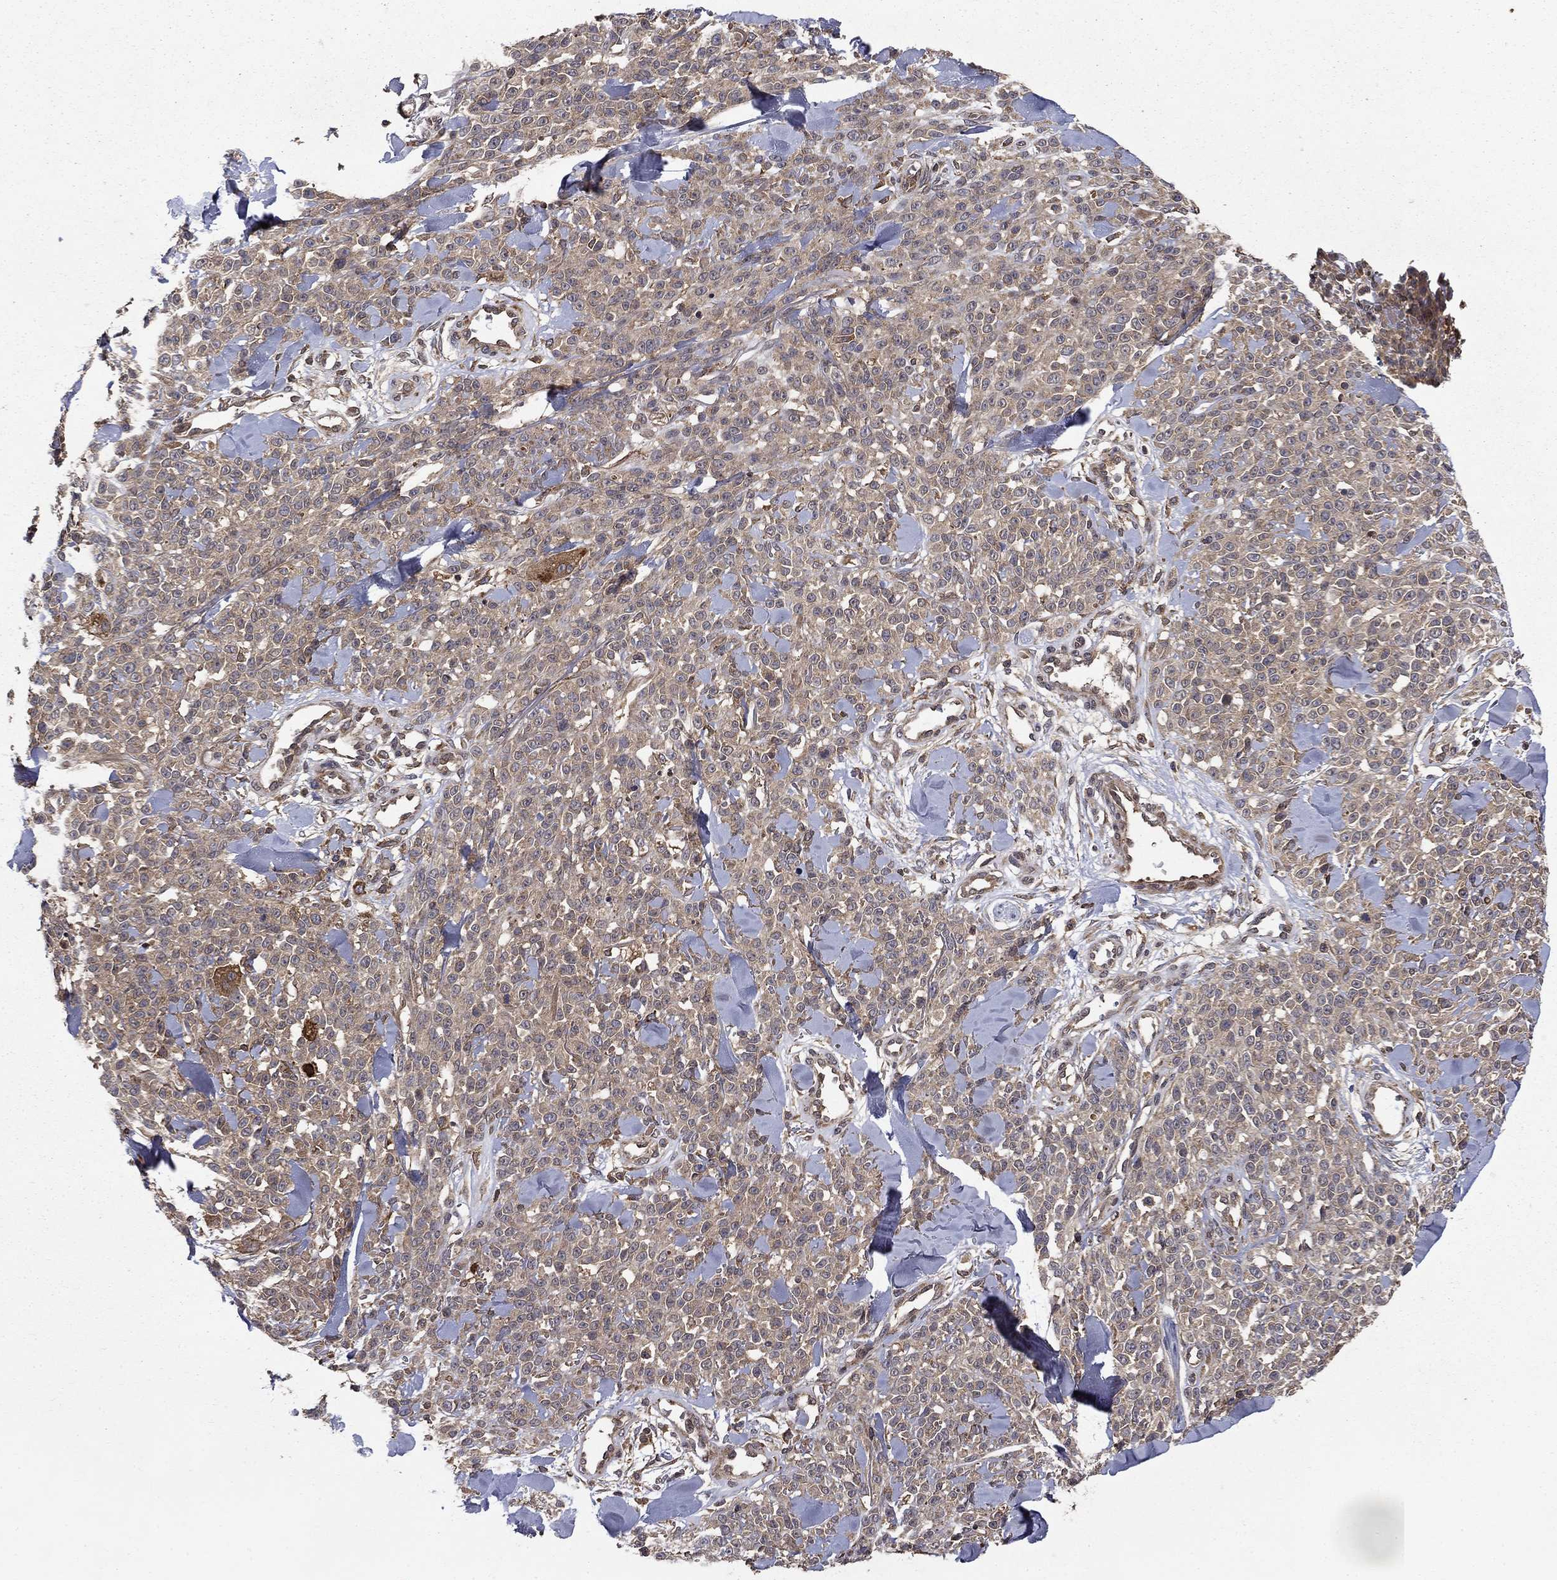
{"staining": {"intensity": "negative", "quantity": "none", "location": "none"}, "tissue": "melanoma", "cell_type": "Tumor cells", "image_type": "cancer", "snomed": [{"axis": "morphology", "description": "Malignant melanoma, NOS"}, {"axis": "topography", "description": "Skin"}, {"axis": "topography", "description": "Skin of trunk"}], "caption": "Immunohistochemistry of melanoma exhibits no positivity in tumor cells. (DAB (3,3'-diaminobenzidine) immunohistochemistry, high magnification).", "gene": "BABAM2", "patient": {"sex": "male", "age": 74}}